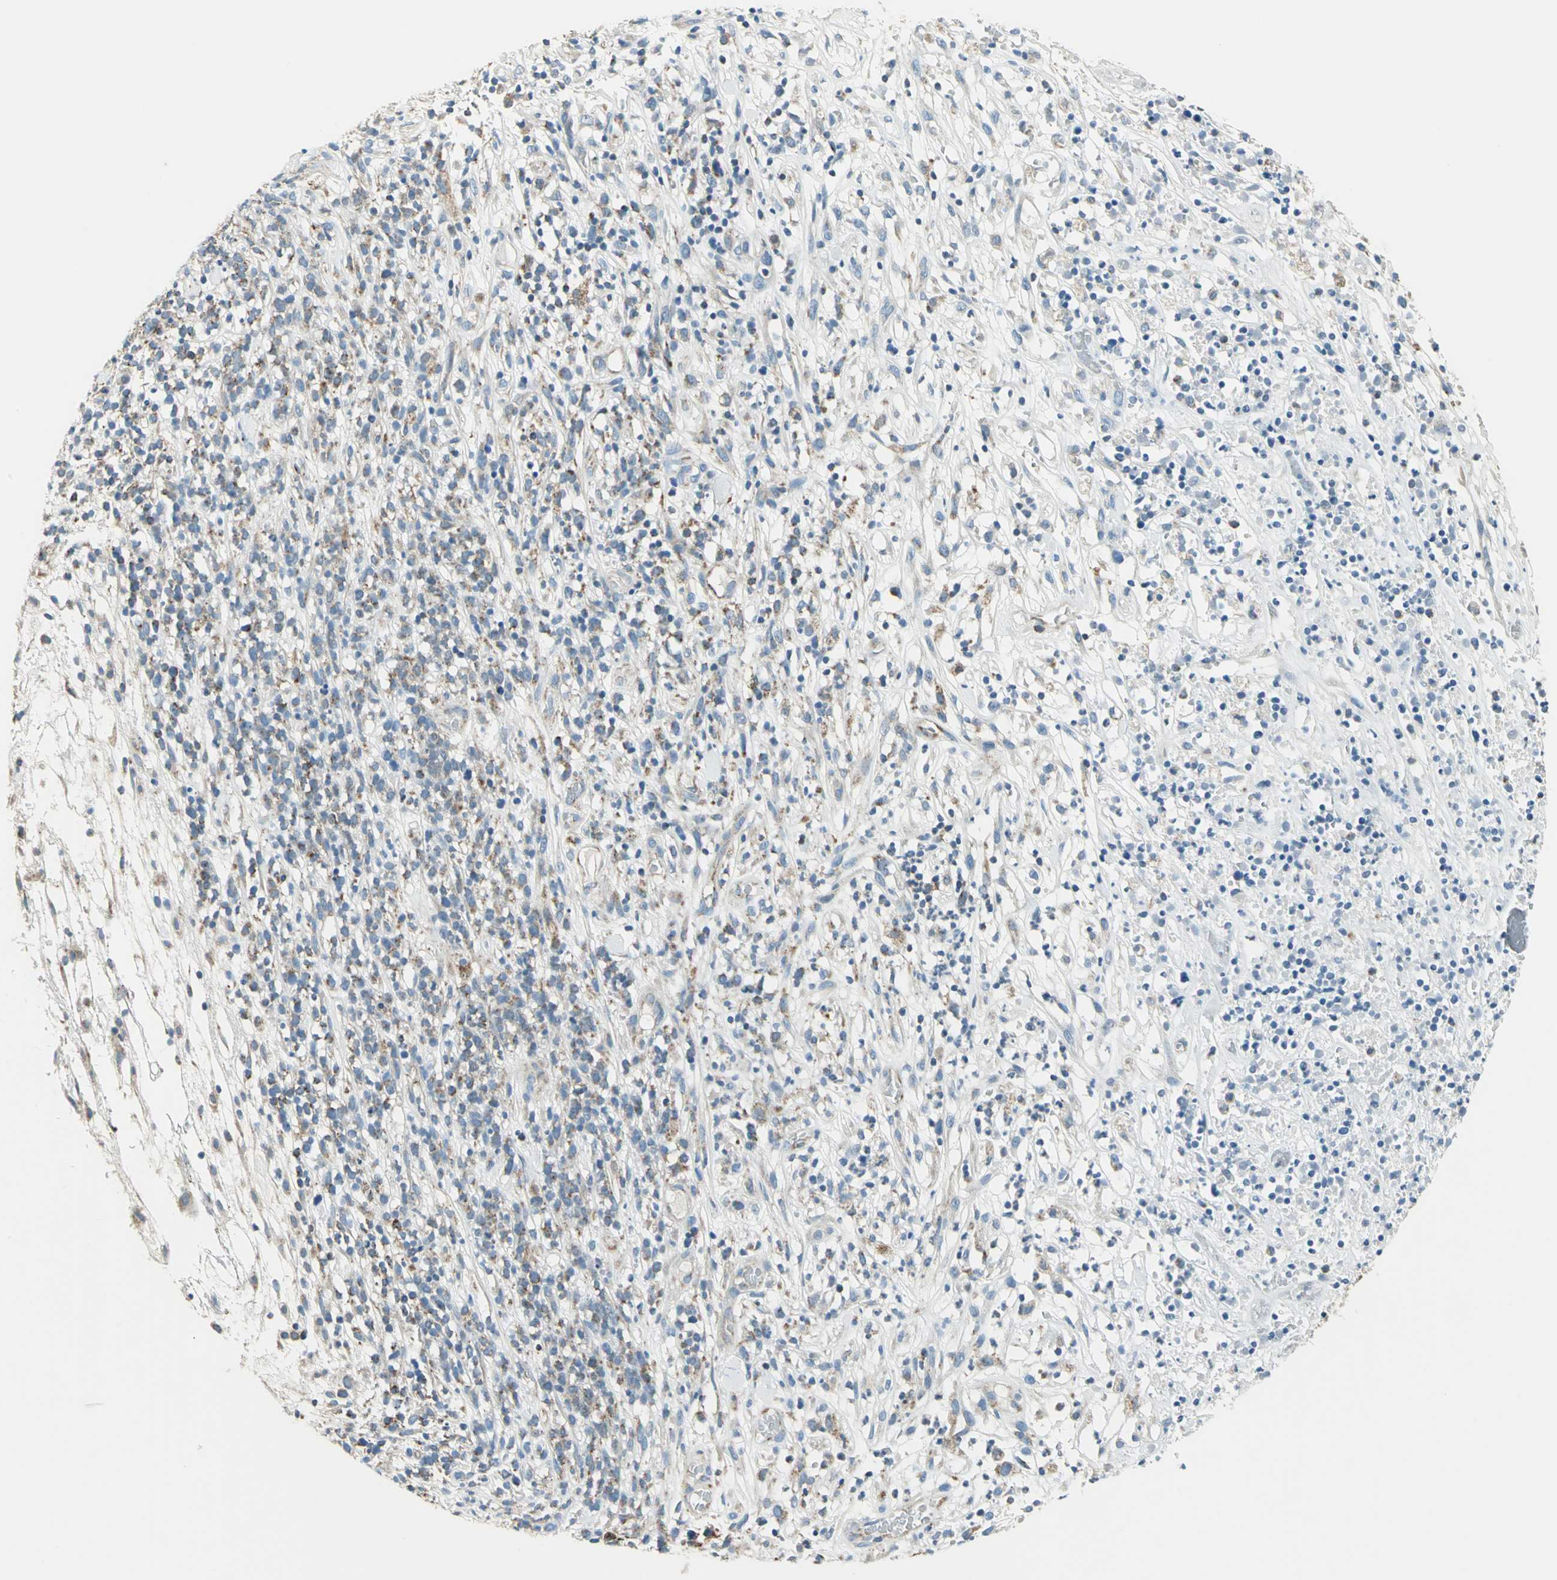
{"staining": {"intensity": "moderate", "quantity": "25%-75%", "location": "cytoplasmic/membranous"}, "tissue": "lymphoma", "cell_type": "Tumor cells", "image_type": "cancer", "snomed": [{"axis": "morphology", "description": "Malignant lymphoma, non-Hodgkin's type, High grade"}, {"axis": "topography", "description": "Lymph node"}], "caption": "The photomicrograph shows staining of malignant lymphoma, non-Hodgkin's type (high-grade), revealing moderate cytoplasmic/membranous protein expression (brown color) within tumor cells.", "gene": "ACADM", "patient": {"sex": "female", "age": 73}}